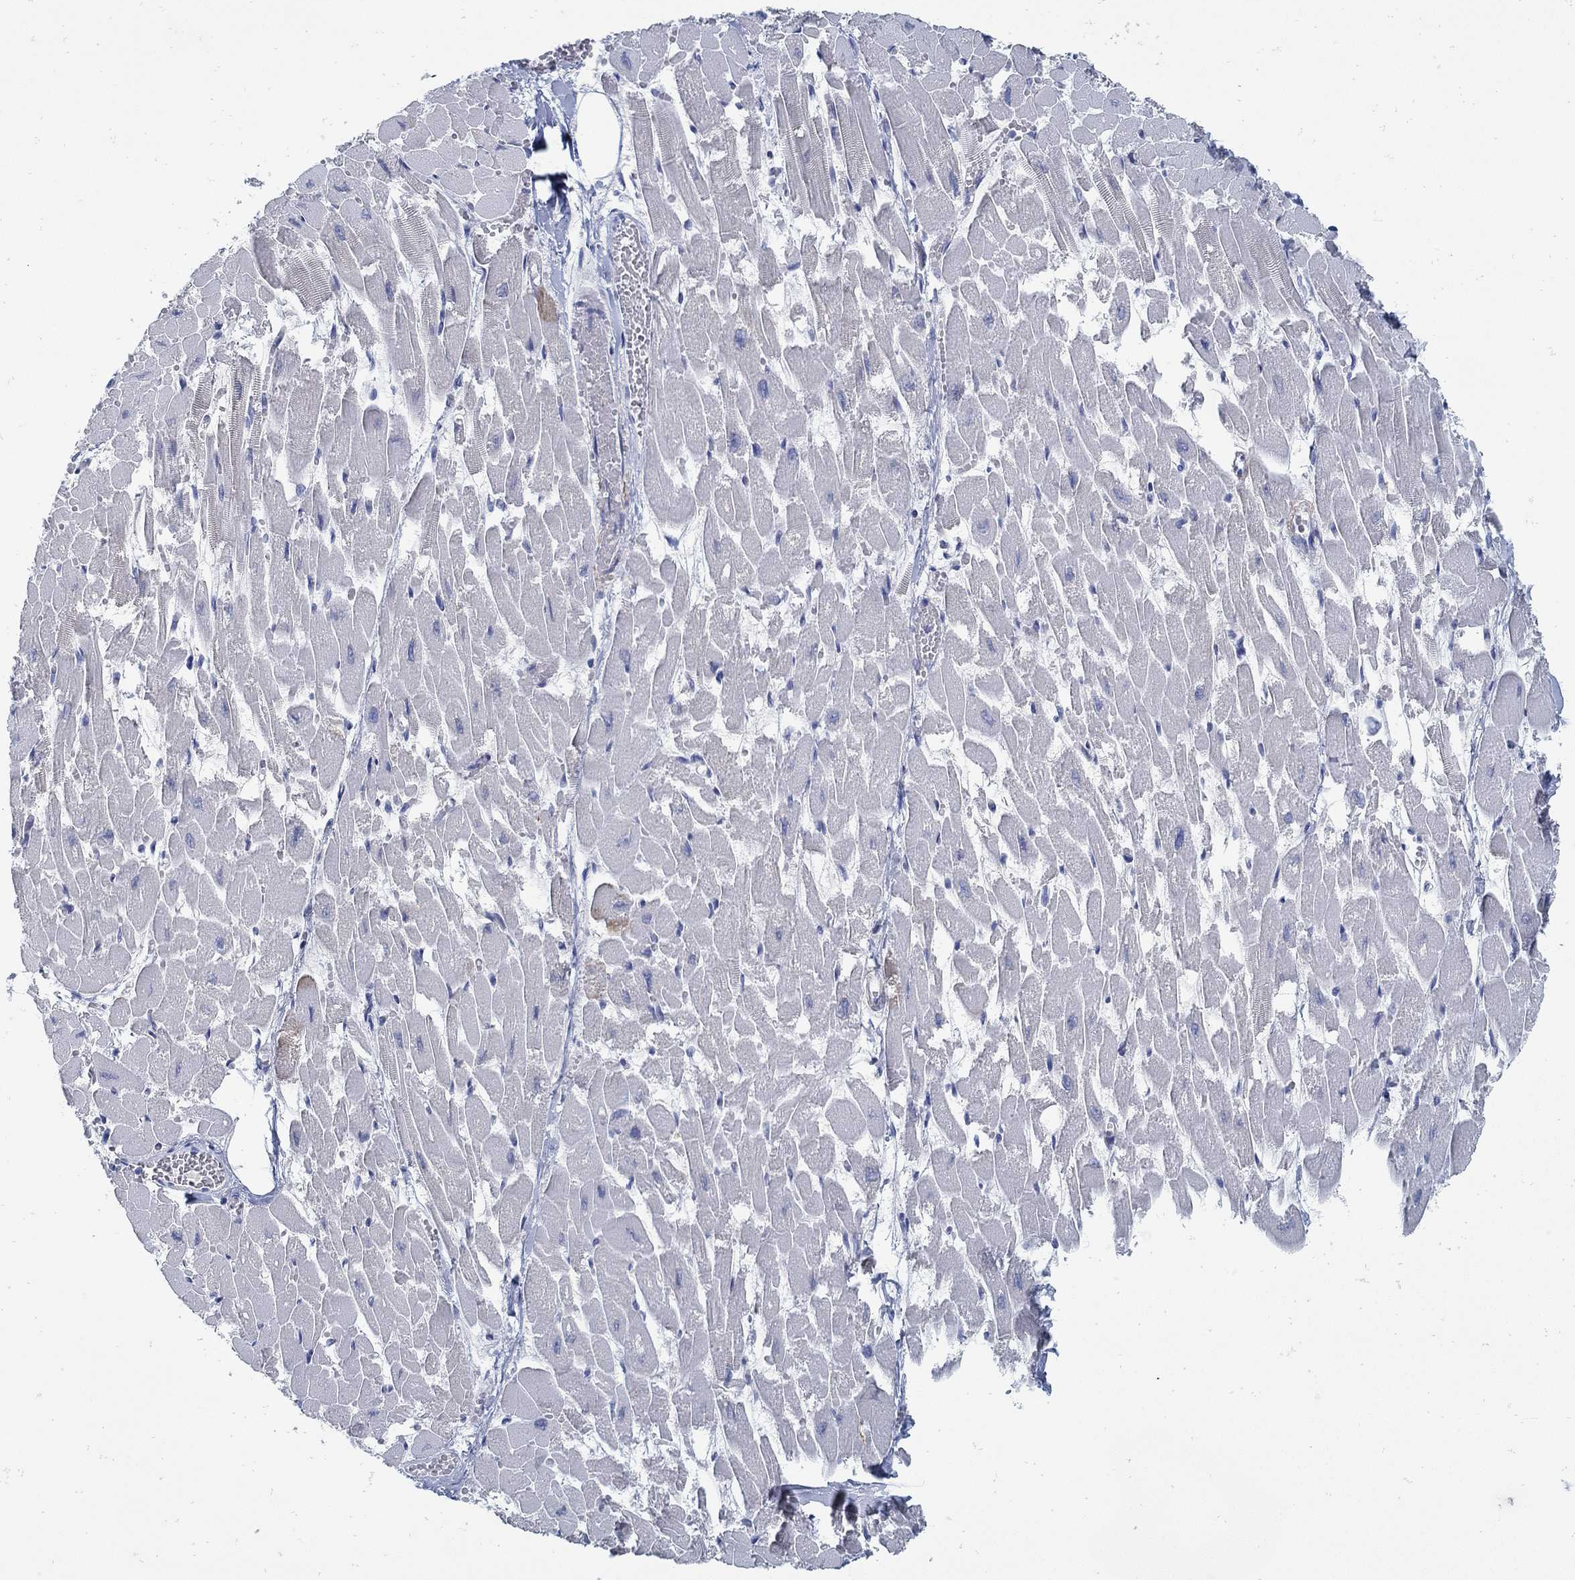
{"staining": {"intensity": "negative", "quantity": "none", "location": "none"}, "tissue": "heart muscle", "cell_type": "Cardiomyocytes", "image_type": "normal", "snomed": [{"axis": "morphology", "description": "Normal tissue, NOS"}, {"axis": "topography", "description": "Heart"}], "caption": "A photomicrograph of human heart muscle is negative for staining in cardiomyocytes. The staining was performed using DAB to visualize the protein expression in brown, while the nuclei were stained in blue with hematoxylin (Magnification: 20x).", "gene": "ZFAND4", "patient": {"sex": "female", "age": 52}}